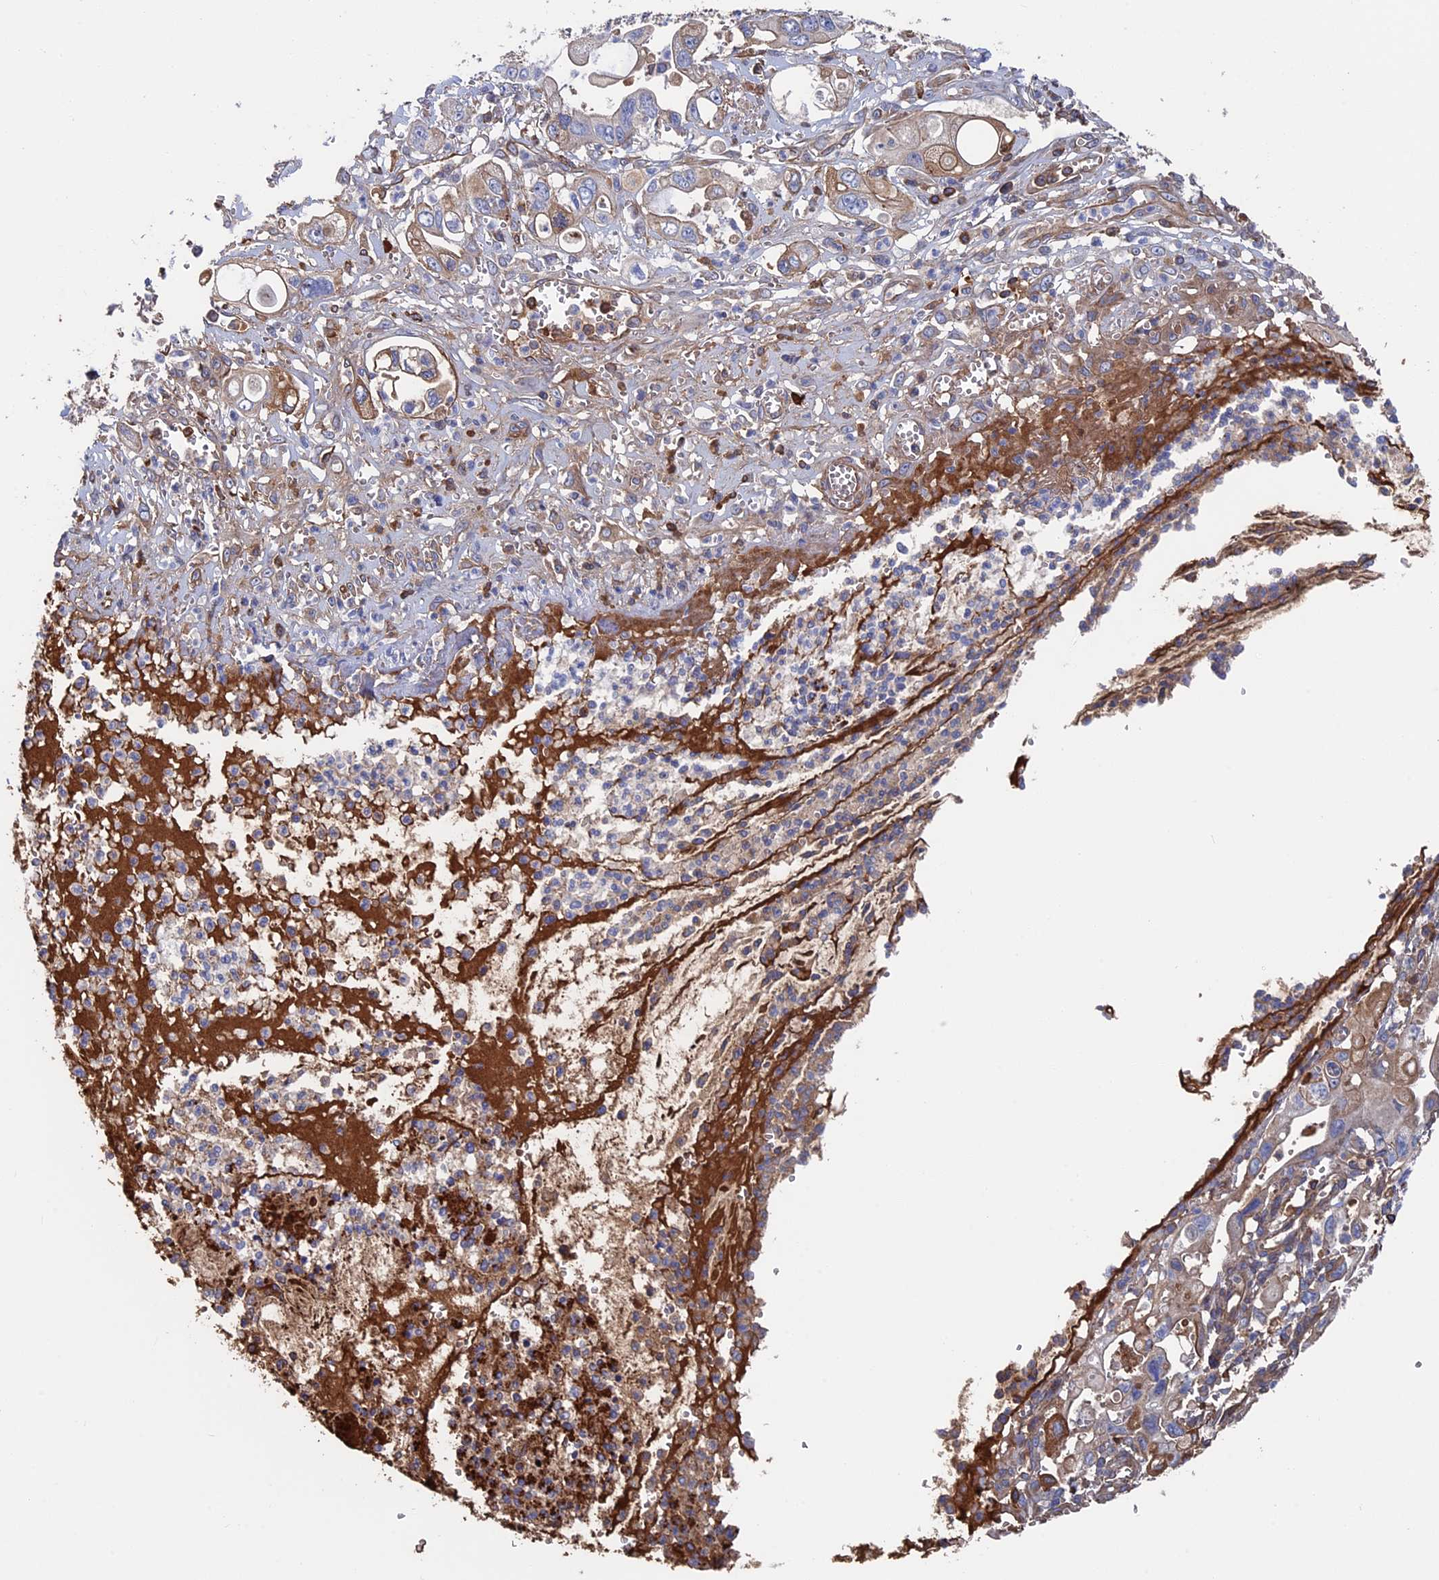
{"staining": {"intensity": "weak", "quantity": ">75%", "location": "cytoplasmic/membranous"}, "tissue": "pancreatic cancer", "cell_type": "Tumor cells", "image_type": "cancer", "snomed": [{"axis": "morphology", "description": "Adenocarcinoma, NOS"}, {"axis": "topography", "description": "Pancreas"}], "caption": "Pancreatic adenocarcinoma stained for a protein (brown) exhibits weak cytoplasmic/membranous positive positivity in about >75% of tumor cells.", "gene": "RPUSD1", "patient": {"sex": "male", "age": 68}}